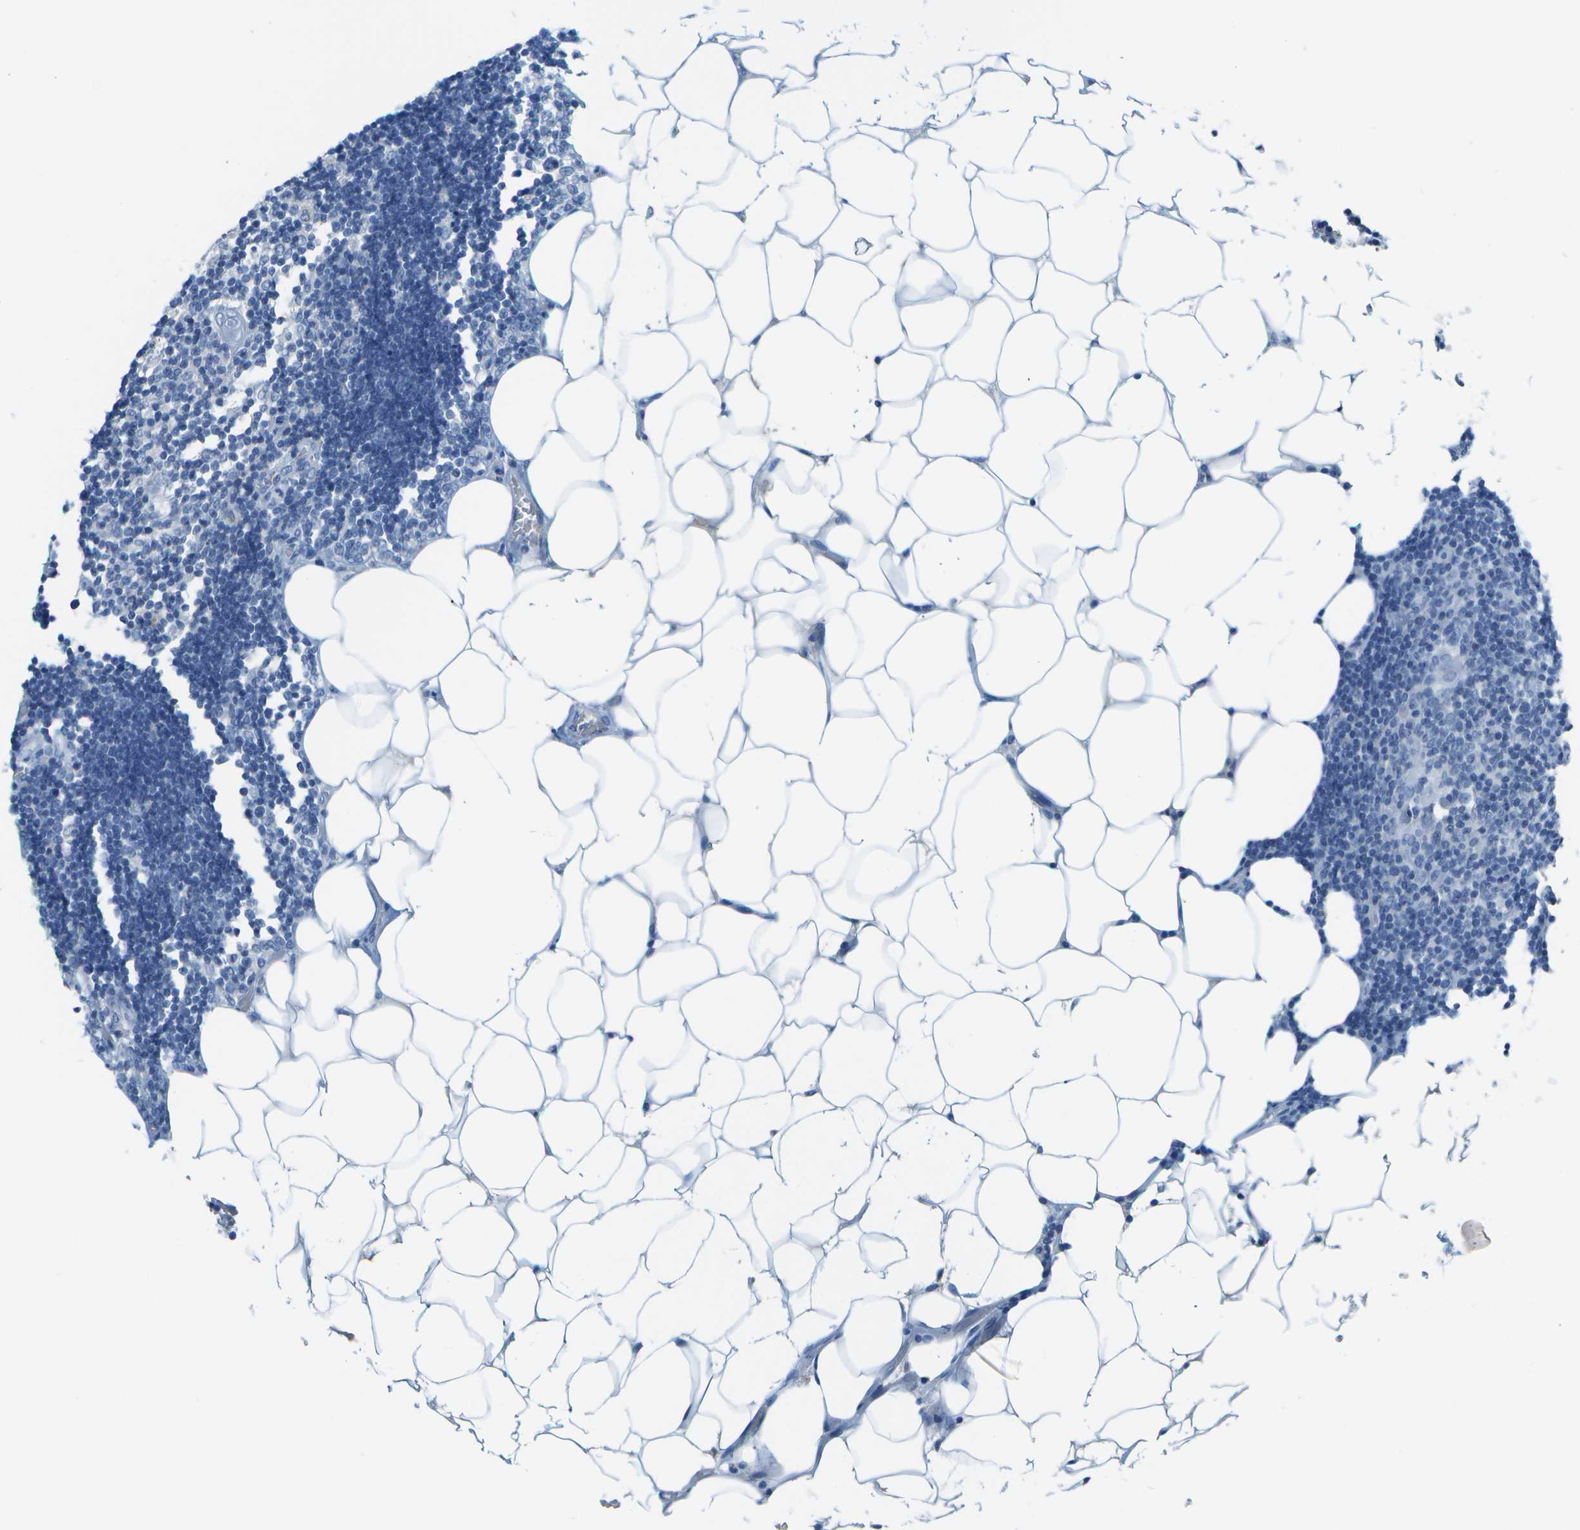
{"staining": {"intensity": "negative", "quantity": "none", "location": "none"}, "tissue": "lymph node", "cell_type": "Germinal center cells", "image_type": "normal", "snomed": [{"axis": "morphology", "description": "Normal tissue, NOS"}, {"axis": "topography", "description": "Lymph node"}], "caption": "IHC image of benign lymph node: lymph node stained with DAB (3,3'-diaminobenzidine) shows no significant protein expression in germinal center cells.", "gene": "C1S", "patient": {"sex": "male", "age": 33}}